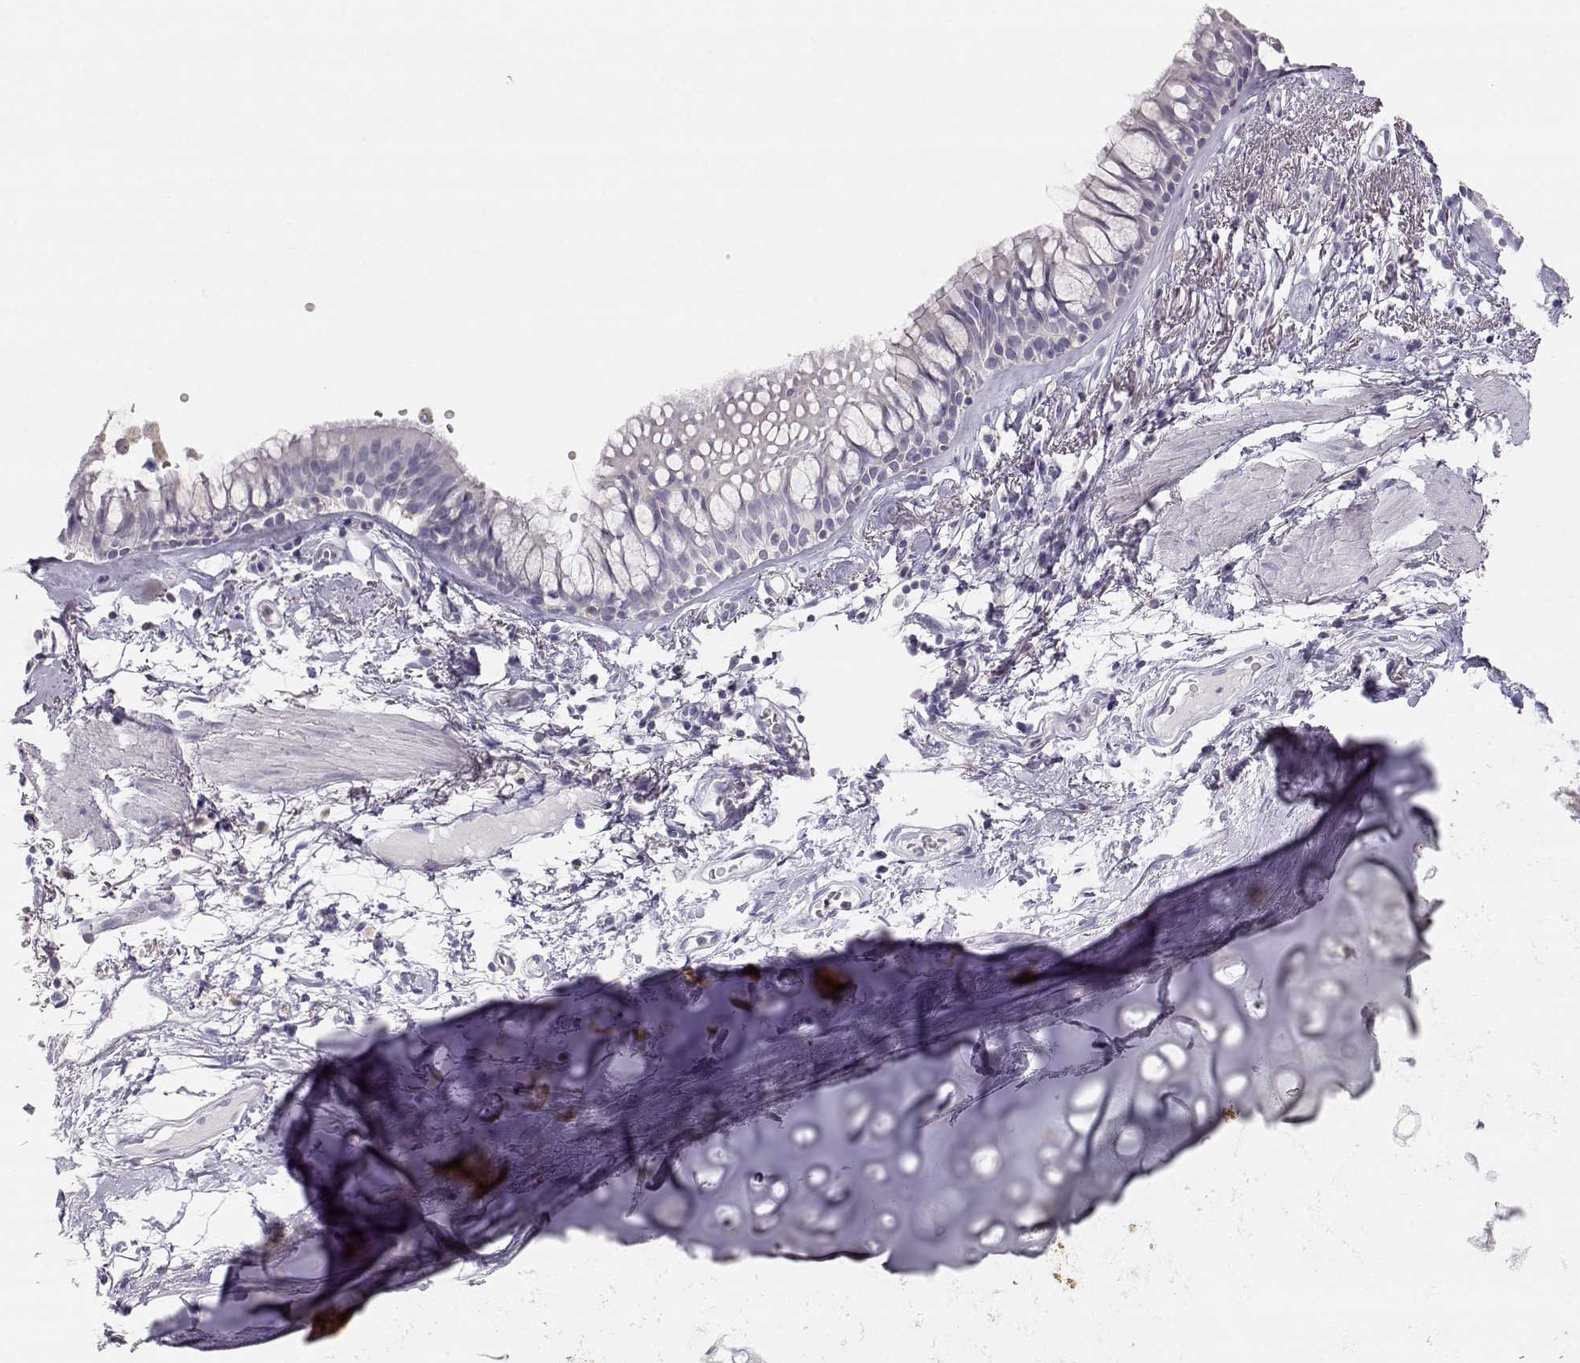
{"staining": {"intensity": "negative", "quantity": "none", "location": "none"}, "tissue": "bronchus", "cell_type": "Respiratory epithelial cells", "image_type": "normal", "snomed": [{"axis": "morphology", "description": "Normal tissue, NOS"}, {"axis": "morphology", "description": "Squamous cell carcinoma, NOS"}, {"axis": "topography", "description": "Cartilage tissue"}, {"axis": "topography", "description": "Bronchus"}], "caption": "The micrograph exhibits no significant positivity in respiratory epithelial cells of bronchus.", "gene": "LEPR", "patient": {"sex": "male", "age": 72}}